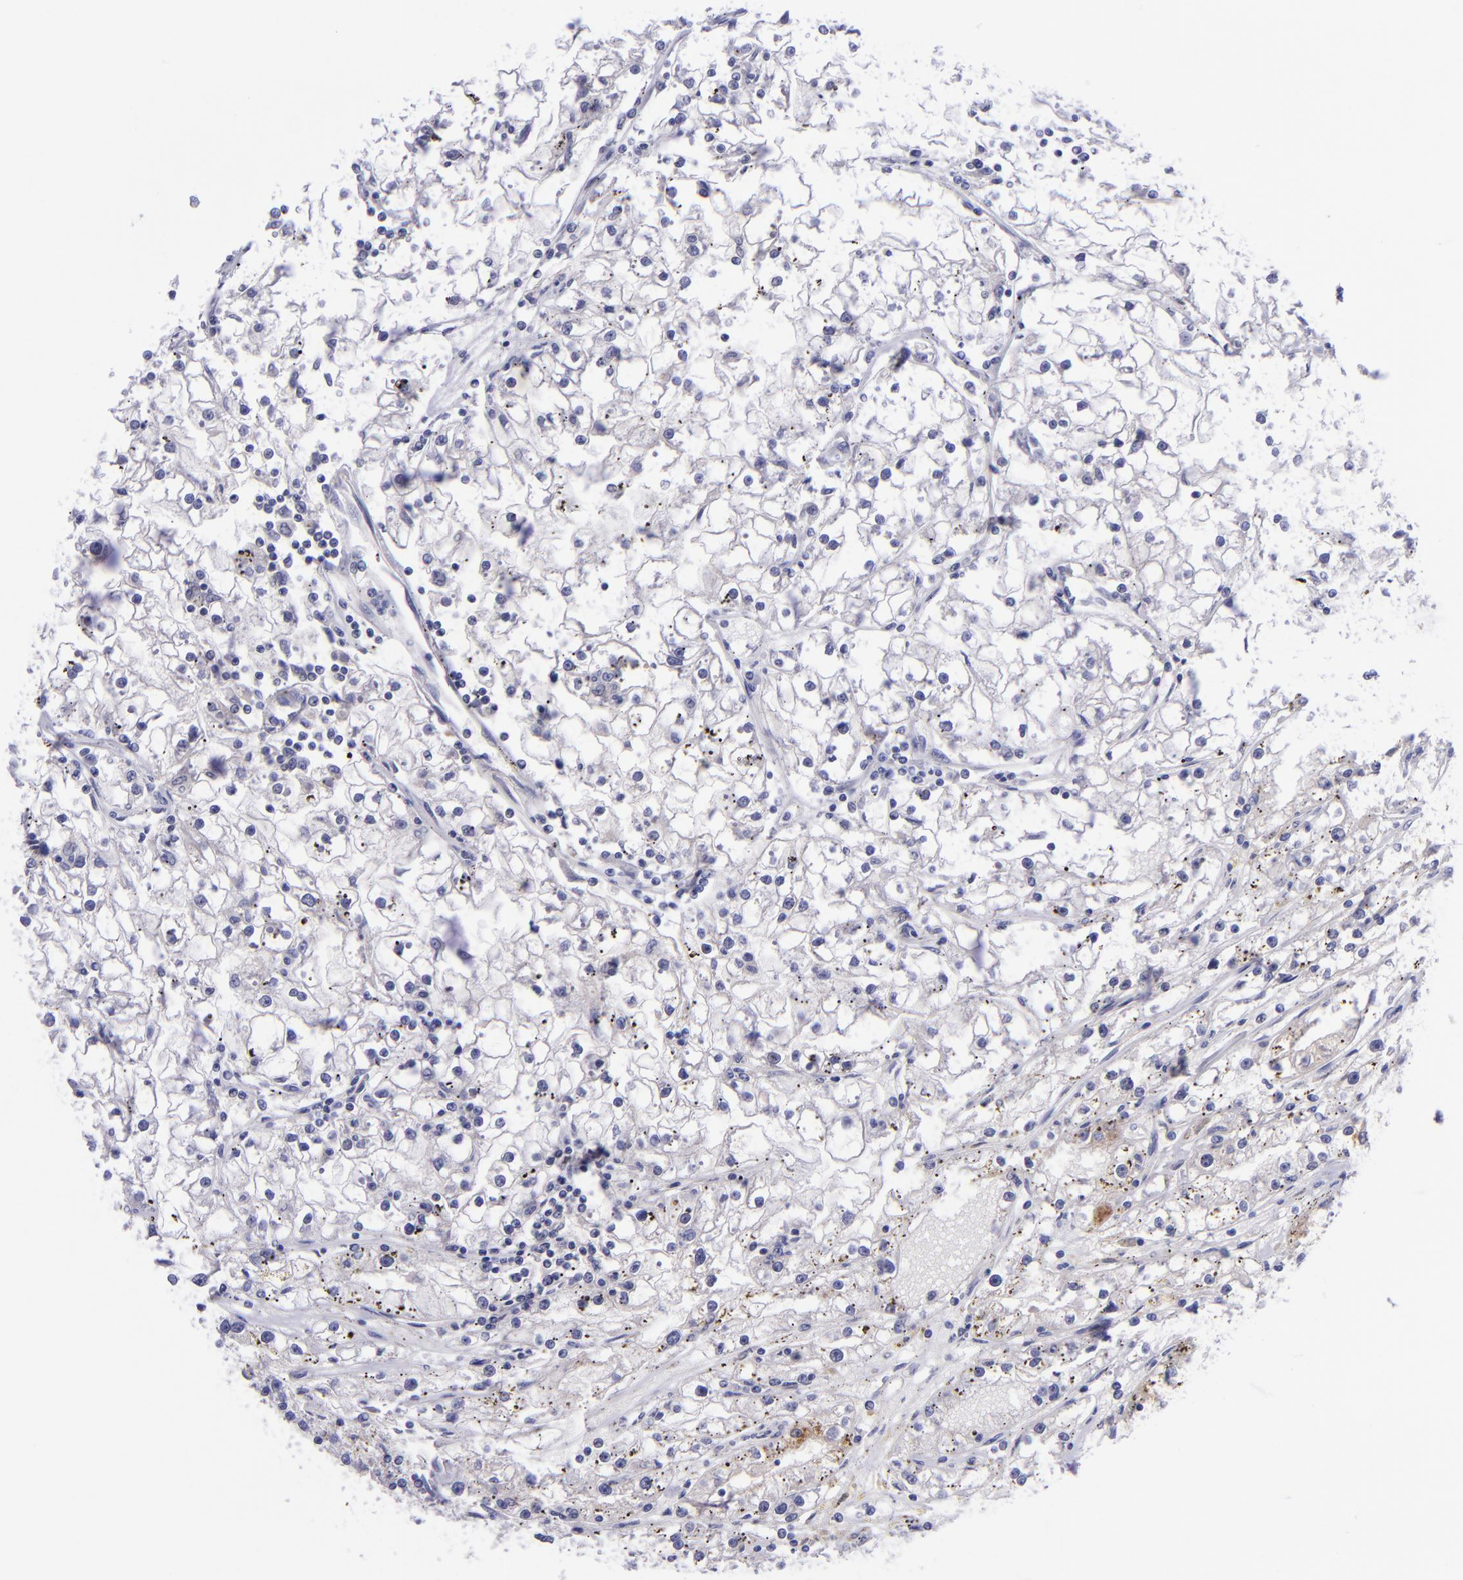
{"staining": {"intensity": "moderate", "quantity": "<25%", "location": "cytoplasmic/membranous"}, "tissue": "renal cancer", "cell_type": "Tumor cells", "image_type": "cancer", "snomed": [{"axis": "morphology", "description": "Adenocarcinoma, NOS"}, {"axis": "topography", "description": "Kidney"}], "caption": "A low amount of moderate cytoplasmic/membranous expression is identified in about <25% of tumor cells in renal adenocarcinoma tissue.", "gene": "POU2F2", "patient": {"sex": "male", "age": 56}}